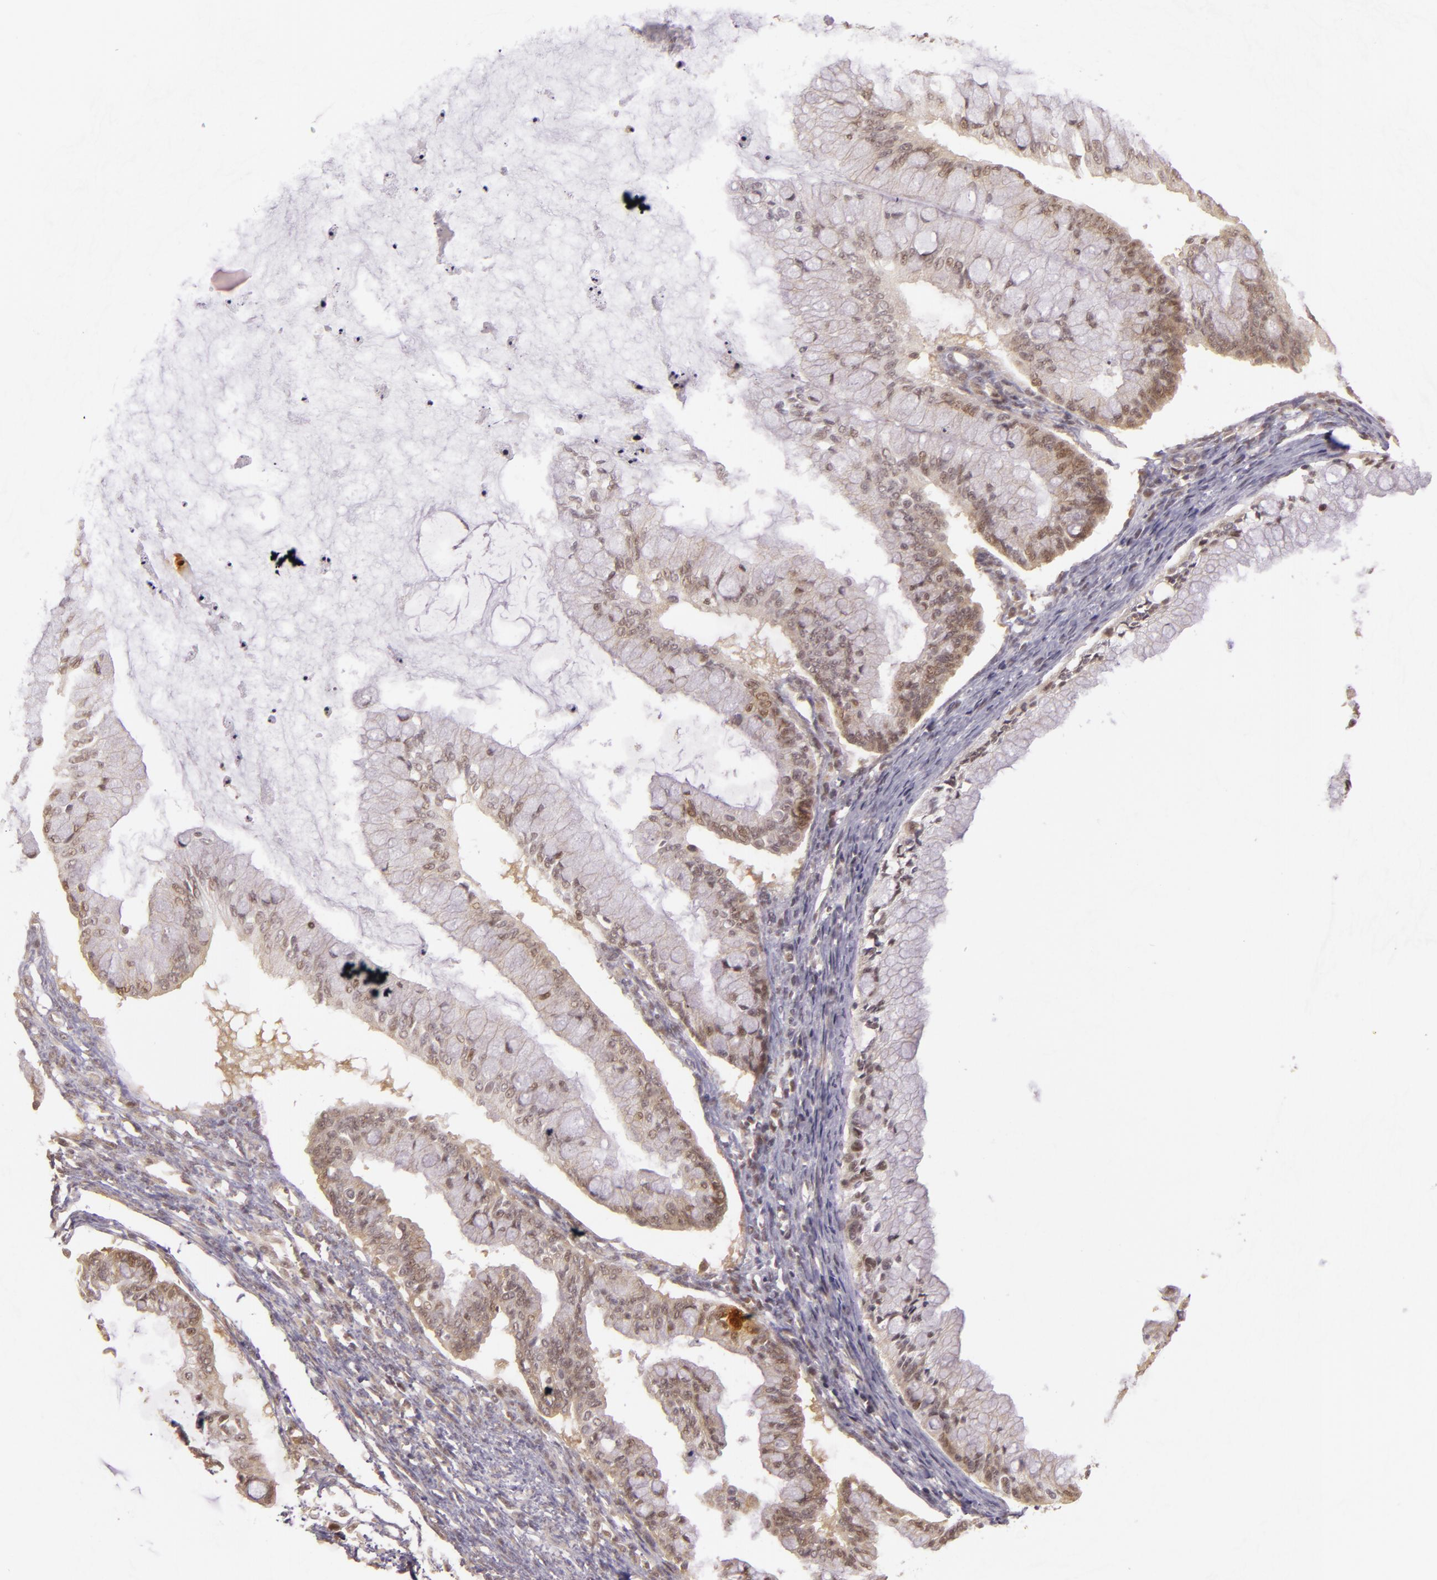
{"staining": {"intensity": "weak", "quantity": "25%-75%", "location": "nuclear"}, "tissue": "ovarian cancer", "cell_type": "Tumor cells", "image_type": "cancer", "snomed": [{"axis": "morphology", "description": "Cystadenocarcinoma, mucinous, NOS"}, {"axis": "topography", "description": "Ovary"}], "caption": "High-magnification brightfield microscopy of ovarian mucinous cystadenocarcinoma stained with DAB (brown) and counterstained with hematoxylin (blue). tumor cells exhibit weak nuclear positivity is appreciated in approximately25%-75% of cells.", "gene": "TXNRD2", "patient": {"sex": "female", "age": 57}}